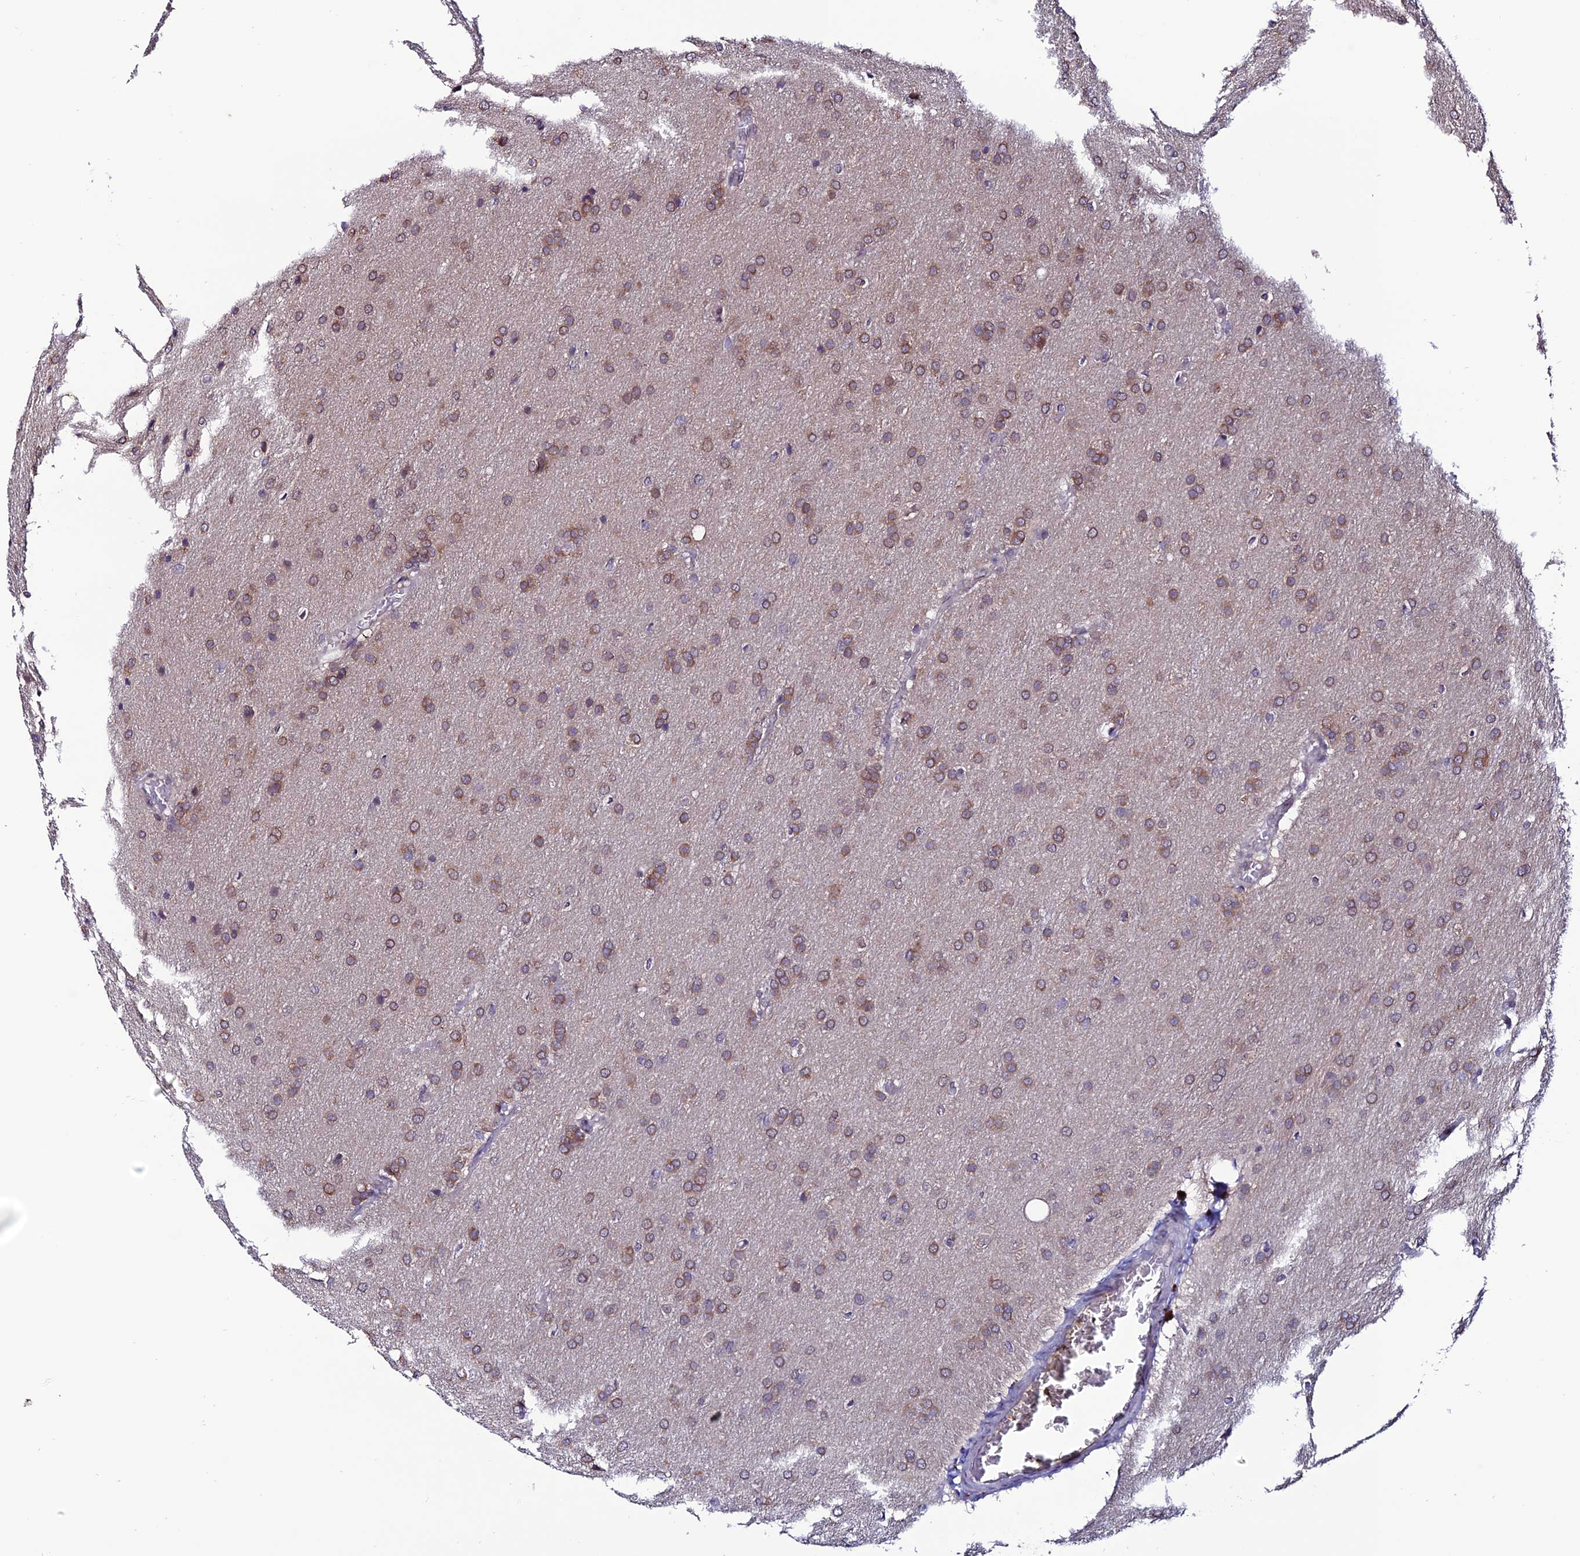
{"staining": {"intensity": "moderate", "quantity": "25%-75%", "location": "cytoplasmic/membranous"}, "tissue": "glioma", "cell_type": "Tumor cells", "image_type": "cancer", "snomed": [{"axis": "morphology", "description": "Glioma, malignant, Low grade"}, {"axis": "topography", "description": "Brain"}], "caption": "Tumor cells show medium levels of moderate cytoplasmic/membranous expression in about 25%-75% of cells in human malignant glioma (low-grade). Nuclei are stained in blue.", "gene": "FZD8", "patient": {"sex": "female", "age": 32}}